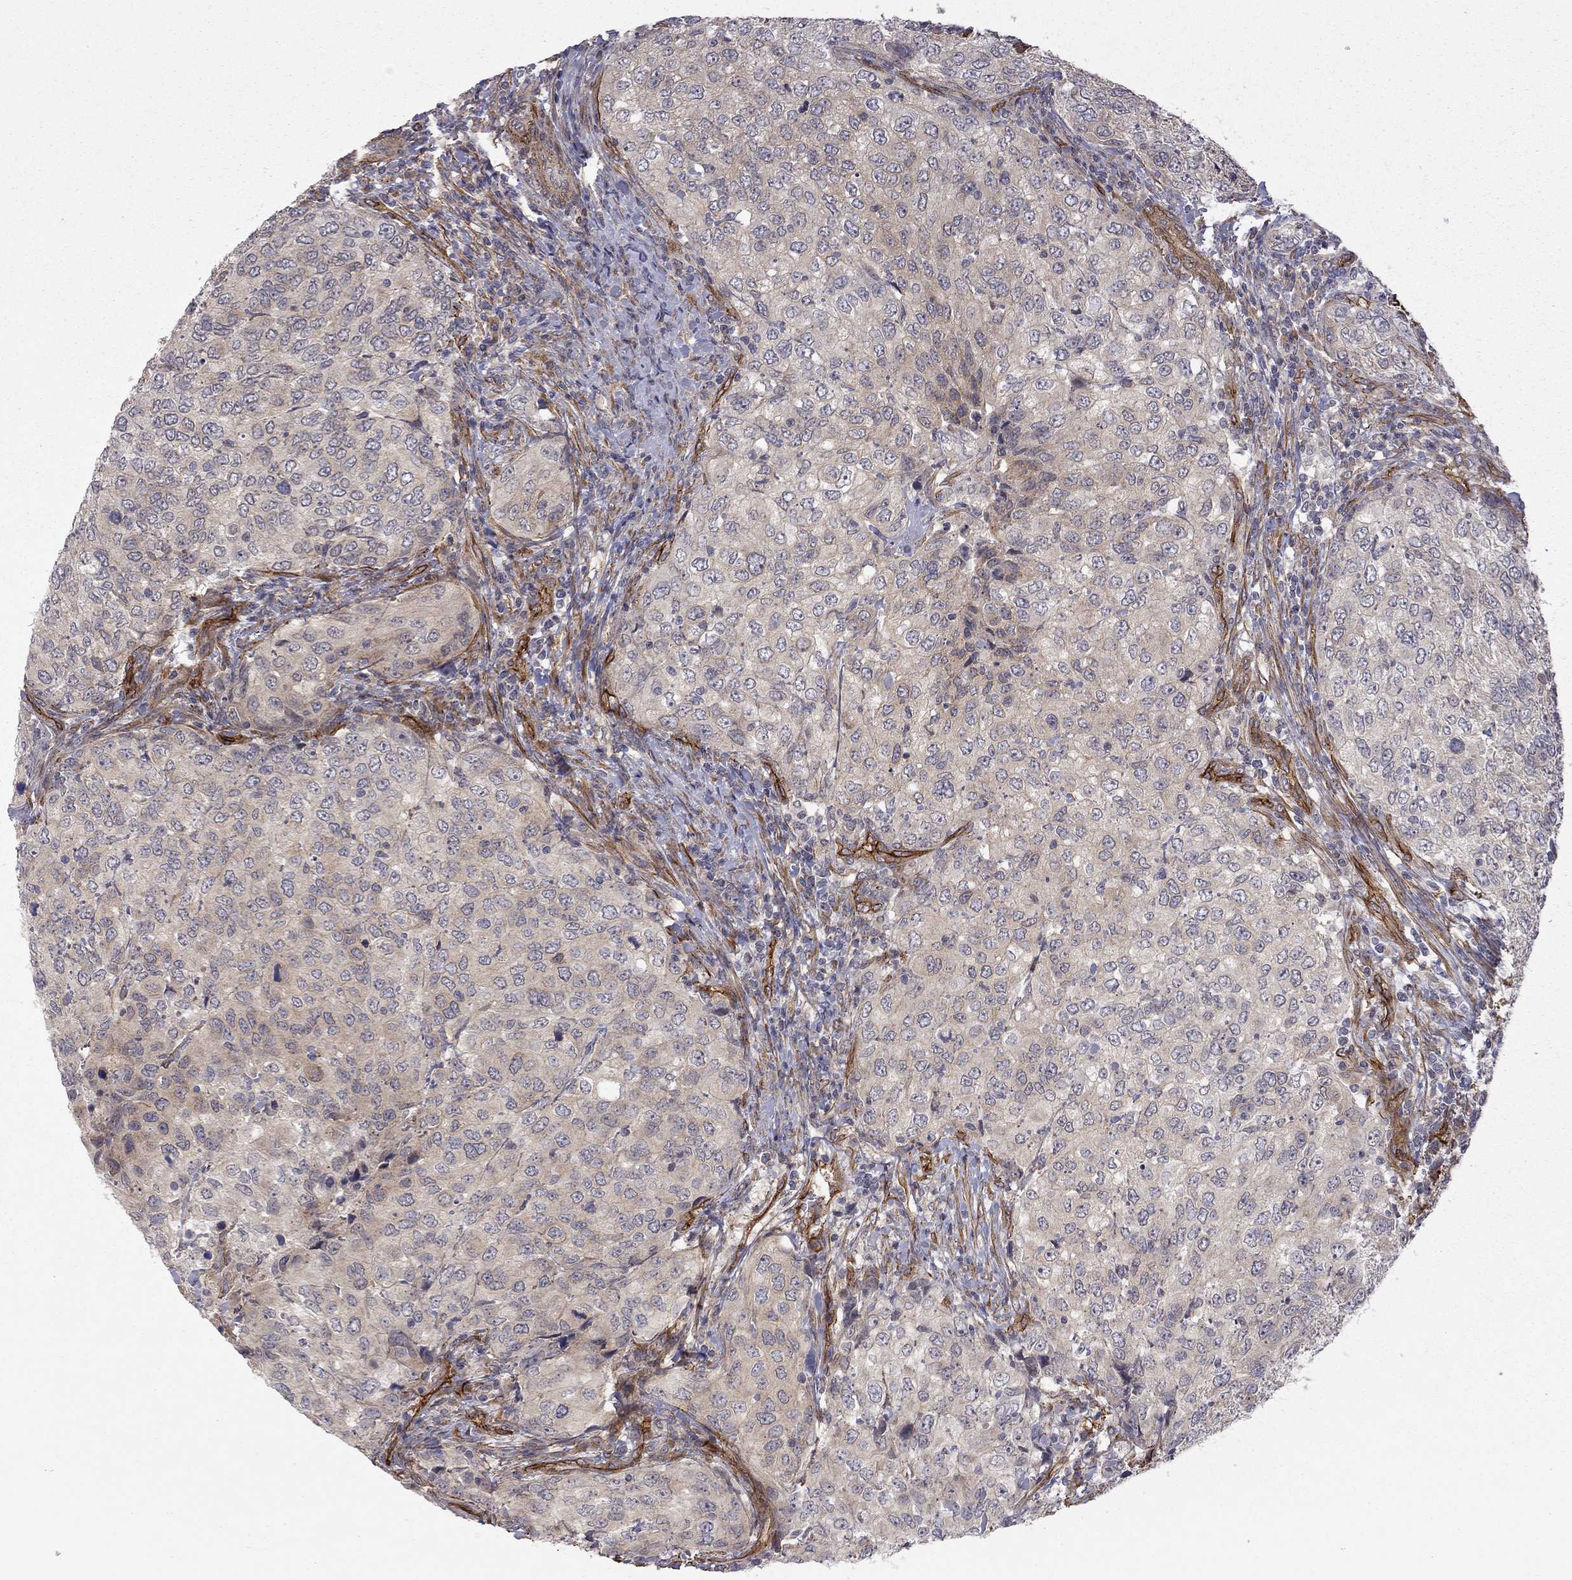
{"staining": {"intensity": "negative", "quantity": "none", "location": "none"}, "tissue": "urothelial cancer", "cell_type": "Tumor cells", "image_type": "cancer", "snomed": [{"axis": "morphology", "description": "Urothelial carcinoma, High grade"}, {"axis": "topography", "description": "Urinary bladder"}], "caption": "Urothelial cancer was stained to show a protein in brown. There is no significant positivity in tumor cells.", "gene": "EXOC3L2", "patient": {"sex": "female", "age": 78}}